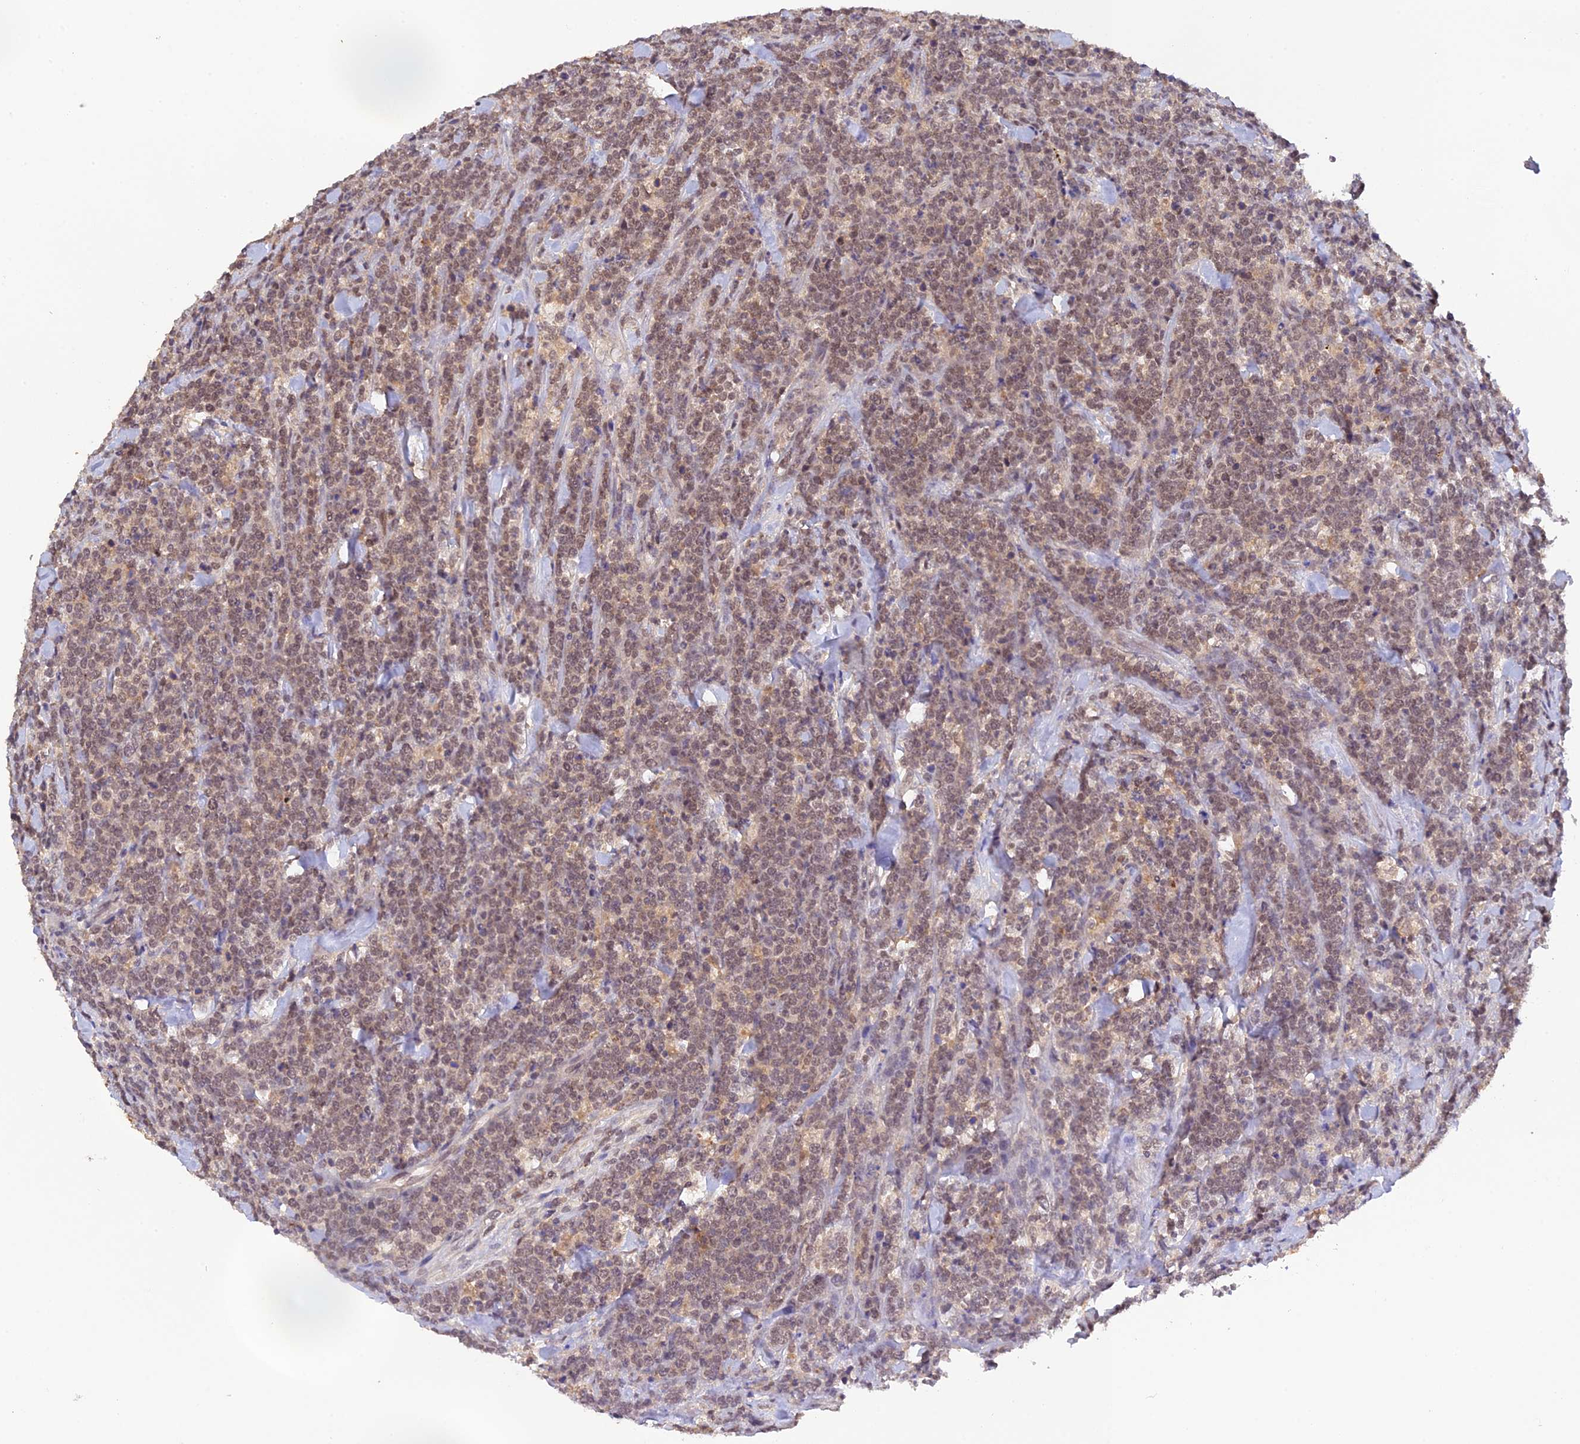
{"staining": {"intensity": "weak", "quantity": ">75%", "location": "cytoplasmic/membranous,nuclear"}, "tissue": "lymphoma", "cell_type": "Tumor cells", "image_type": "cancer", "snomed": [{"axis": "morphology", "description": "Malignant lymphoma, non-Hodgkin's type, High grade"}, {"axis": "topography", "description": "Small intestine"}], "caption": "Immunohistochemistry image of neoplastic tissue: lymphoma stained using immunohistochemistry (IHC) demonstrates low levels of weak protein expression localized specifically in the cytoplasmic/membranous and nuclear of tumor cells, appearing as a cytoplasmic/membranous and nuclear brown color.", "gene": "ZNF436", "patient": {"sex": "male", "age": 8}}